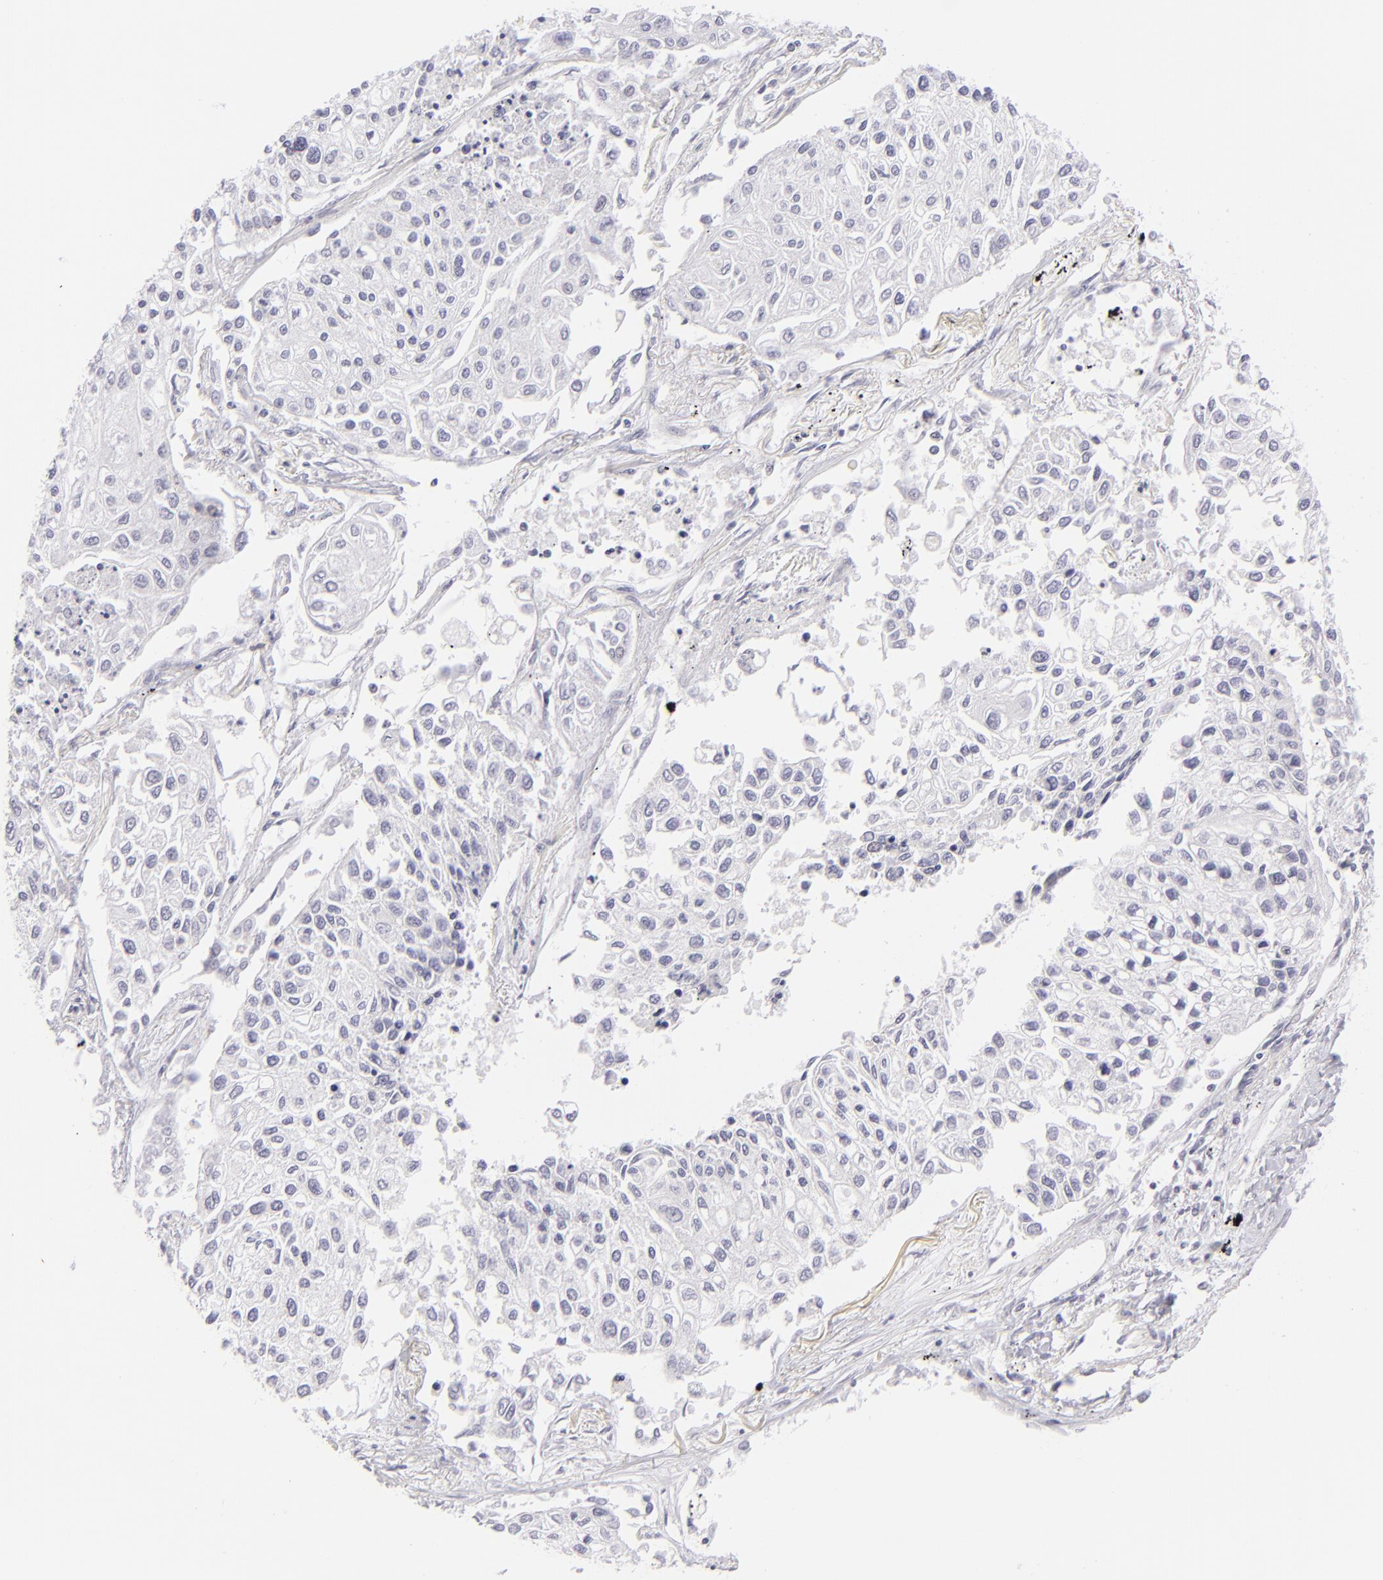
{"staining": {"intensity": "negative", "quantity": "none", "location": "none"}, "tissue": "lung cancer", "cell_type": "Tumor cells", "image_type": "cancer", "snomed": [{"axis": "morphology", "description": "Squamous cell carcinoma, NOS"}, {"axis": "topography", "description": "Lung"}], "caption": "The immunohistochemistry (IHC) photomicrograph has no significant staining in tumor cells of lung squamous cell carcinoma tissue.", "gene": "FCER2", "patient": {"sex": "male", "age": 75}}